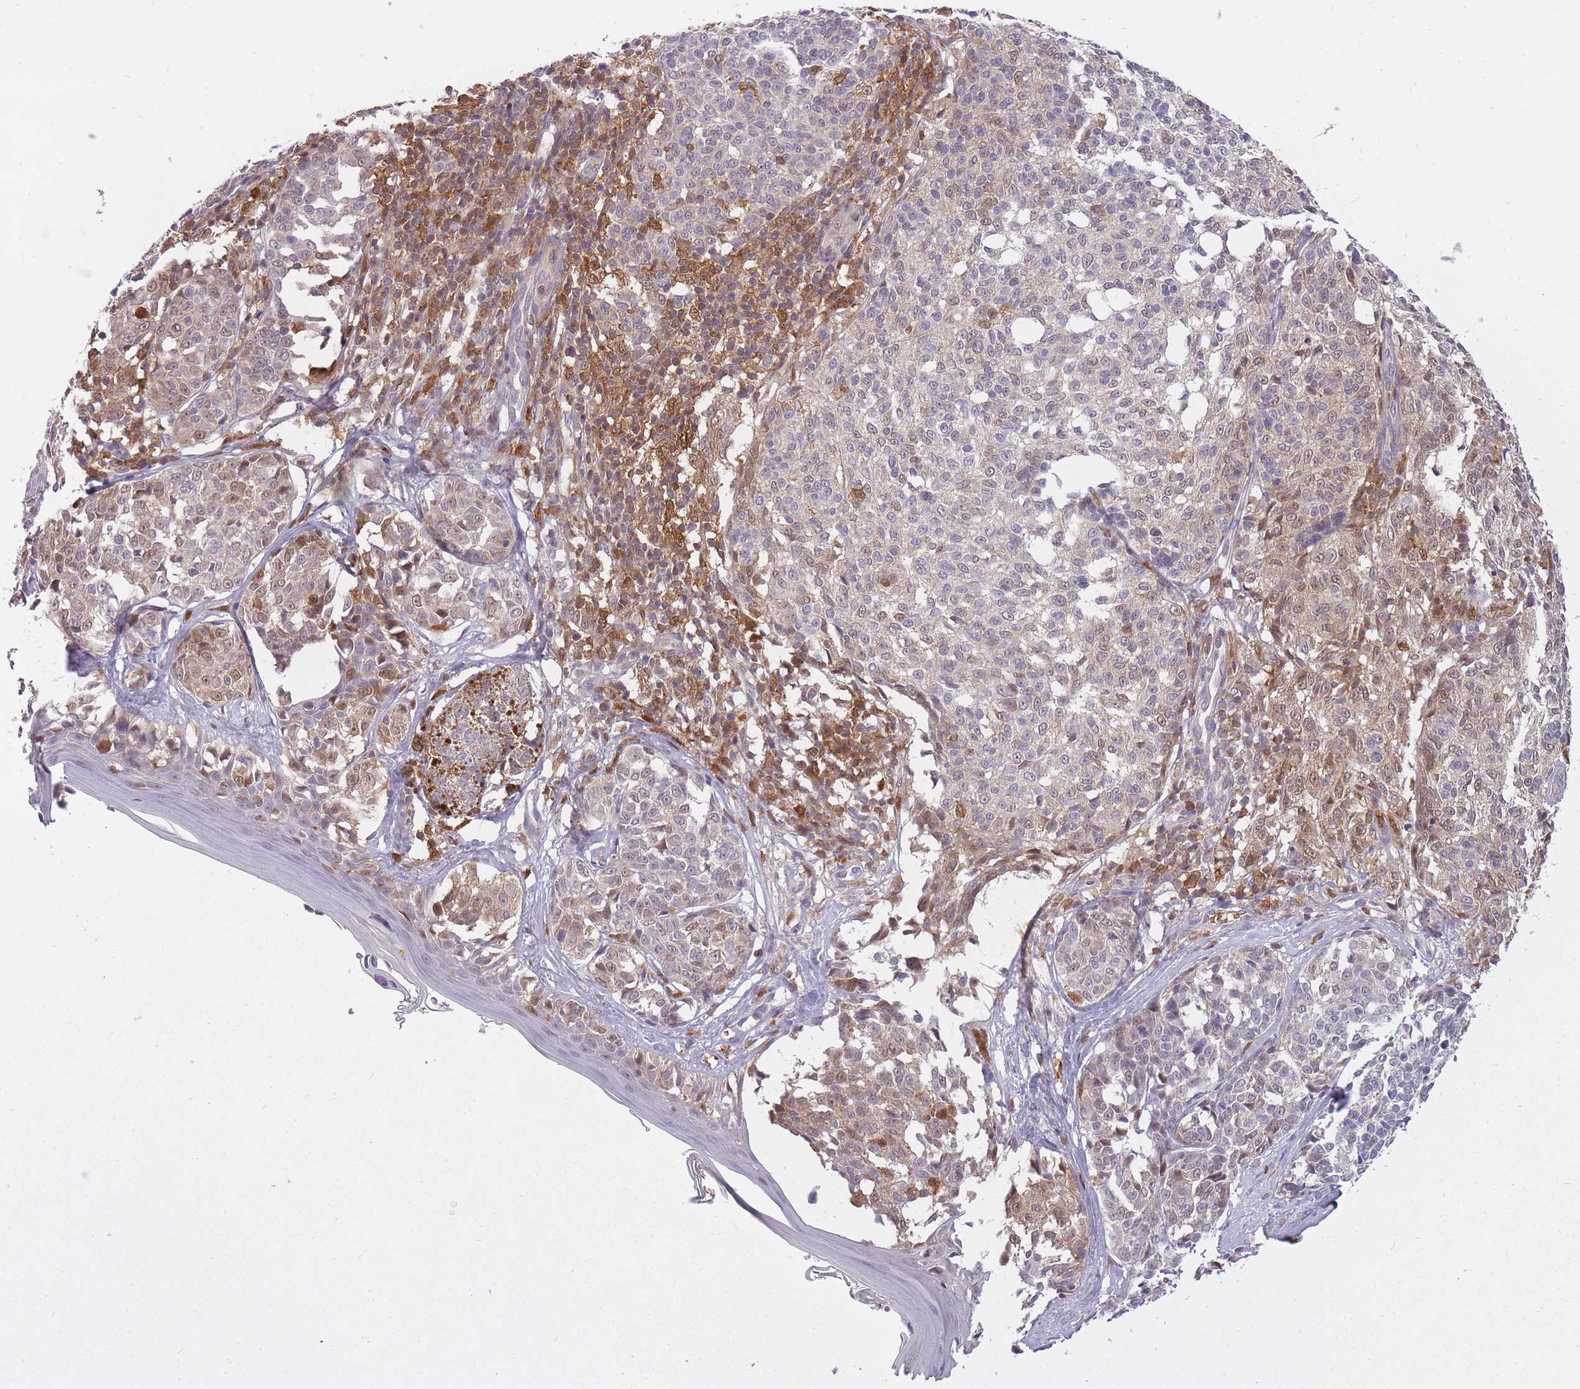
{"staining": {"intensity": "moderate", "quantity": "<25%", "location": "cytoplasmic/membranous,nuclear"}, "tissue": "melanoma", "cell_type": "Tumor cells", "image_type": "cancer", "snomed": [{"axis": "morphology", "description": "Malignant melanoma, NOS"}, {"axis": "topography", "description": "Skin of upper extremity"}], "caption": "The photomicrograph displays a brown stain indicating the presence of a protein in the cytoplasmic/membranous and nuclear of tumor cells in malignant melanoma. (DAB IHC, brown staining for protein, blue staining for nuclei).", "gene": "CXorf38", "patient": {"sex": "male", "age": 40}}